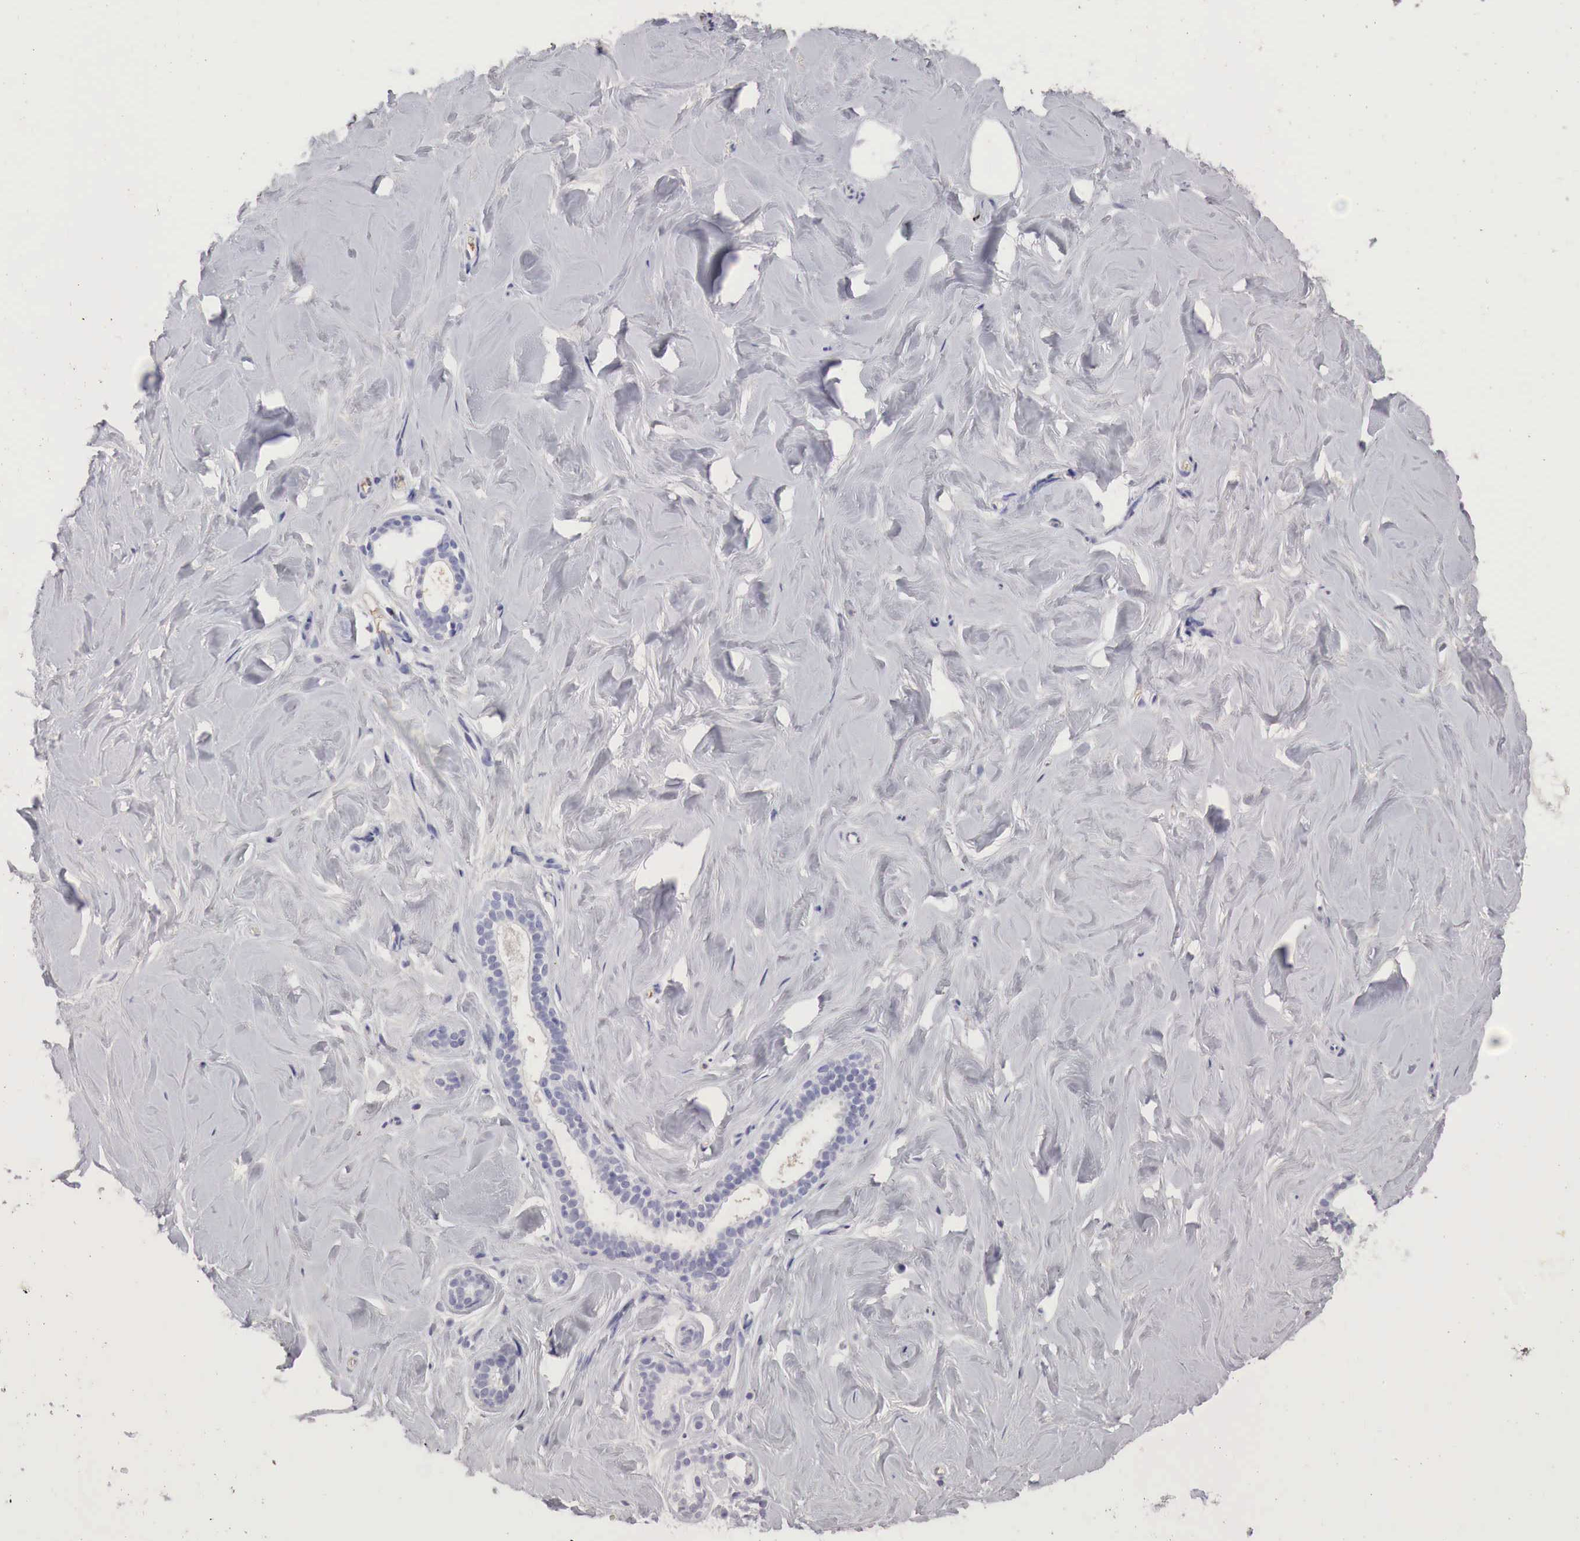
{"staining": {"intensity": "negative", "quantity": "none", "location": "none"}, "tissue": "breast", "cell_type": "Adipocytes", "image_type": "normal", "snomed": [{"axis": "morphology", "description": "Normal tissue, NOS"}, {"axis": "topography", "description": "Breast"}], "caption": "This micrograph is of benign breast stained with immunohistochemistry to label a protein in brown with the nuclei are counter-stained blue. There is no expression in adipocytes.", "gene": "OTC", "patient": {"sex": "female", "age": 54}}